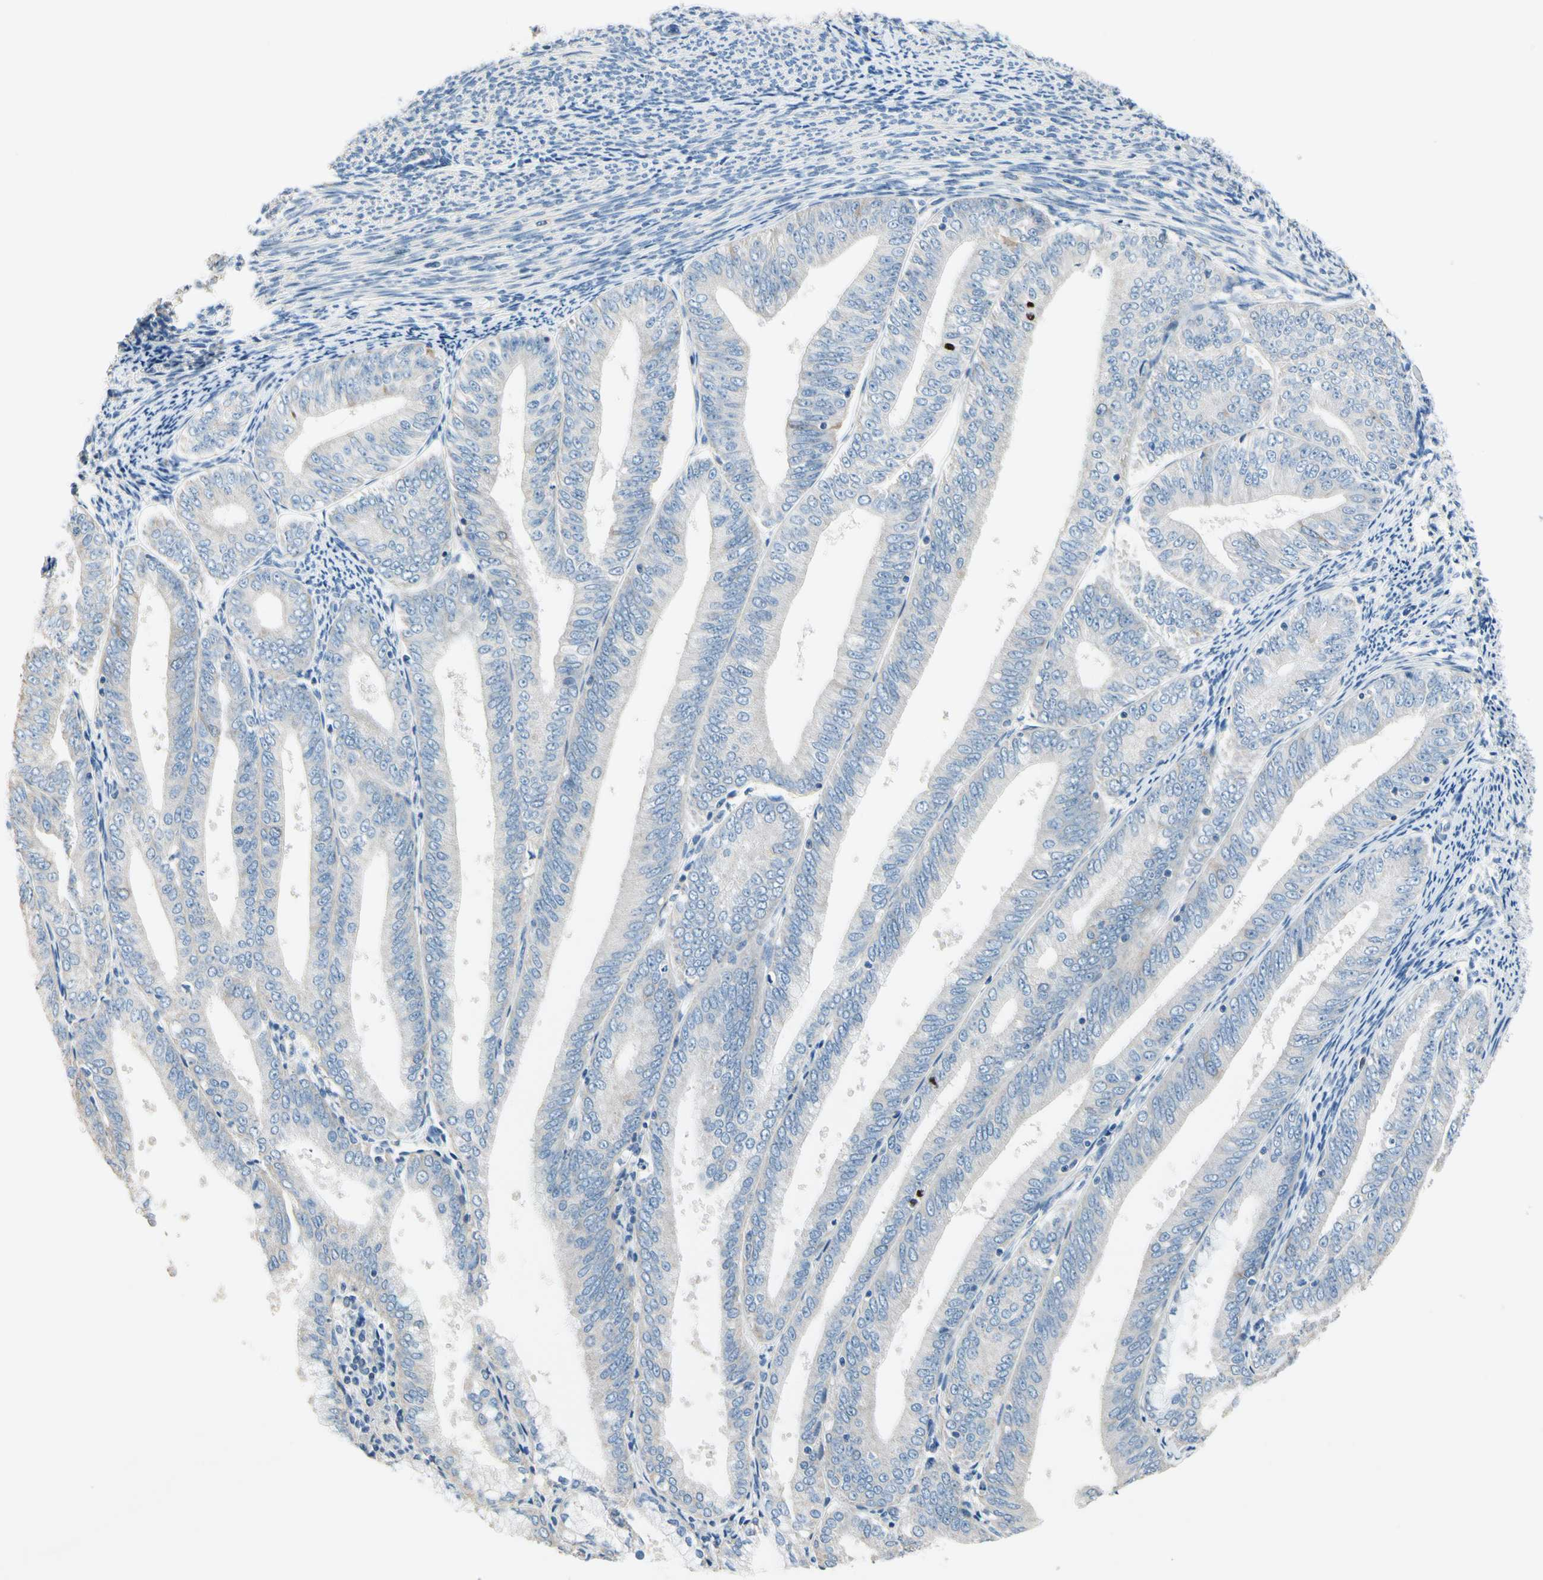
{"staining": {"intensity": "negative", "quantity": "none", "location": "none"}, "tissue": "endometrial cancer", "cell_type": "Tumor cells", "image_type": "cancer", "snomed": [{"axis": "morphology", "description": "Adenocarcinoma, NOS"}, {"axis": "topography", "description": "Endometrium"}], "caption": "Immunohistochemistry of human adenocarcinoma (endometrial) demonstrates no expression in tumor cells.", "gene": "CKAP2", "patient": {"sex": "female", "age": 63}}